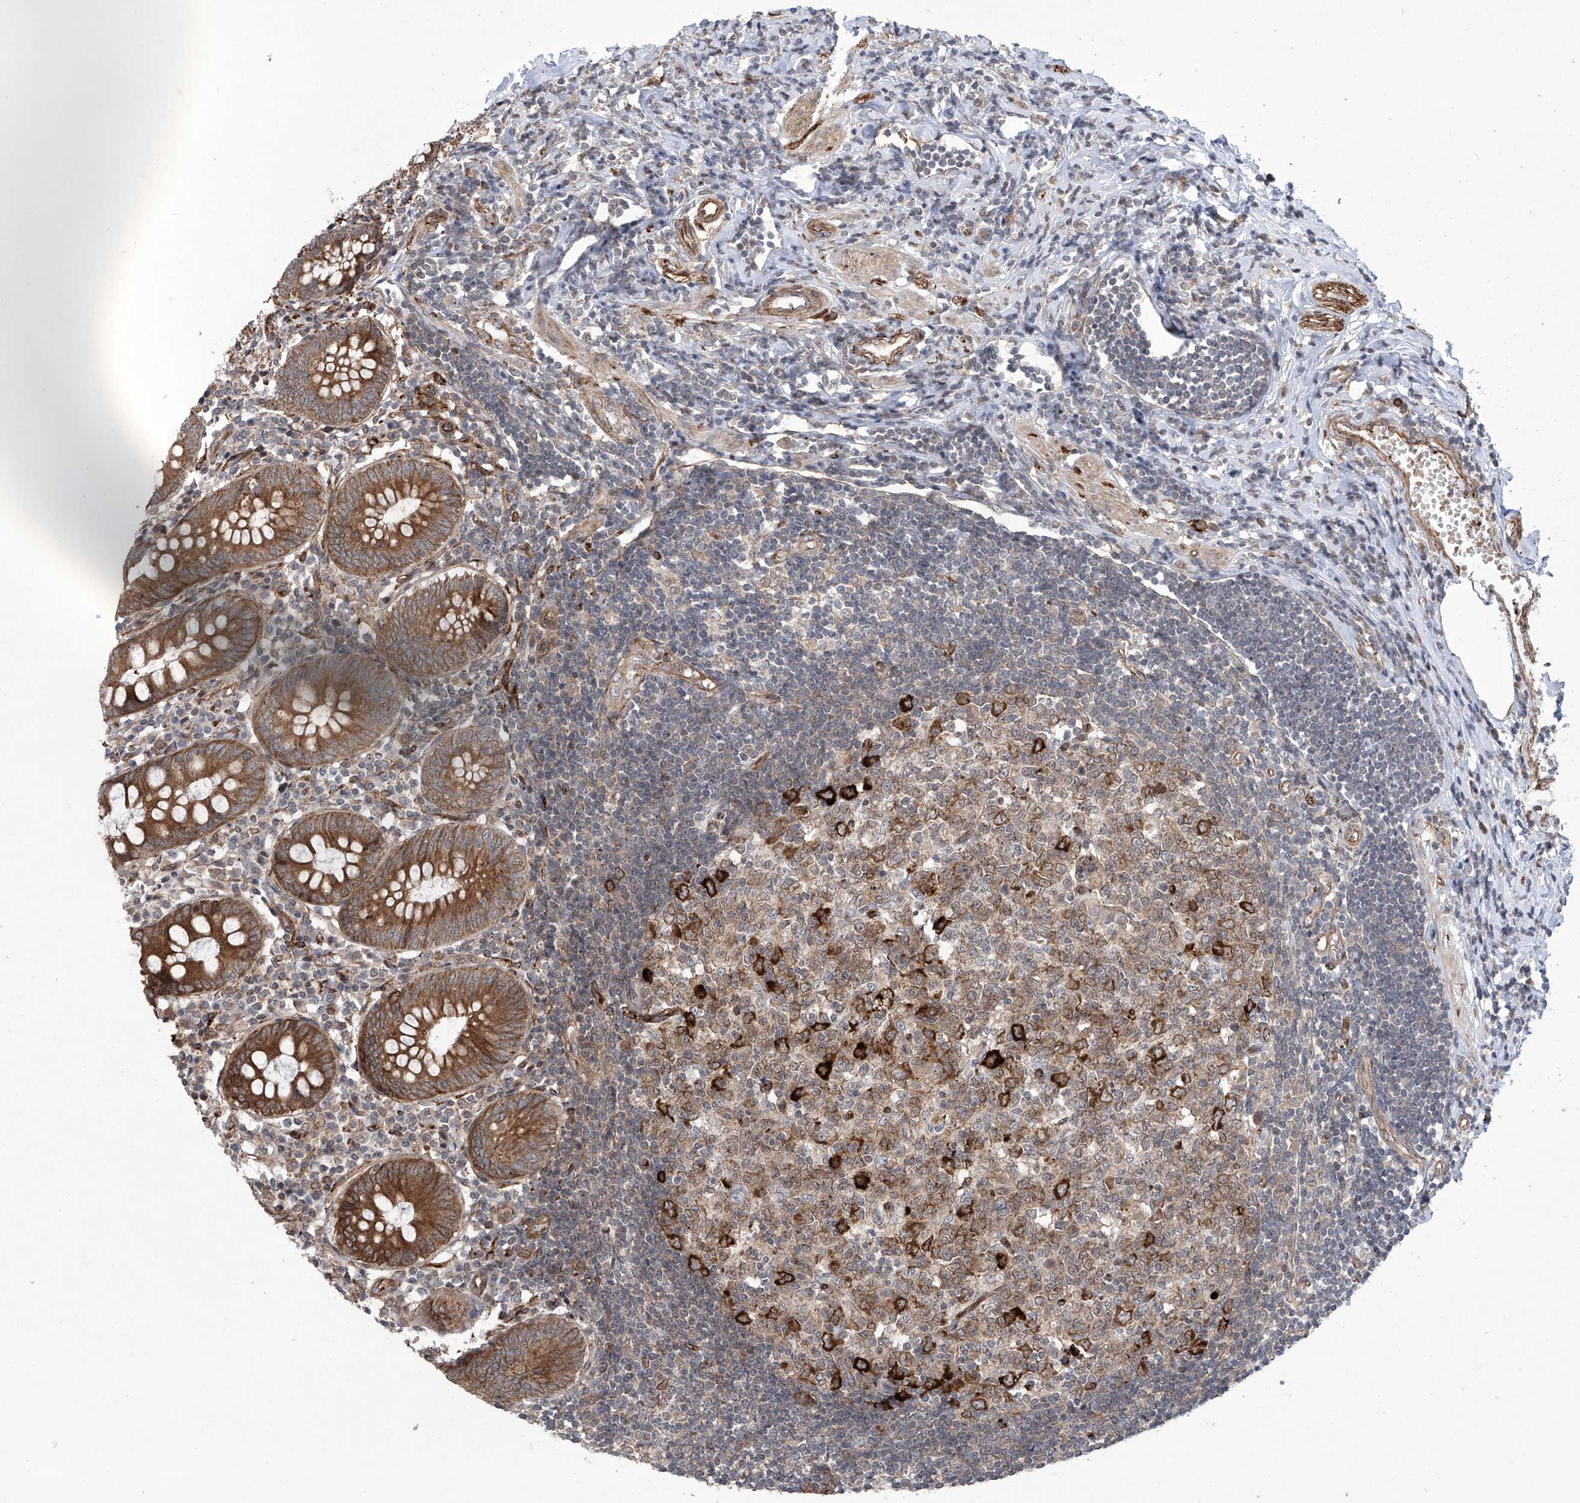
{"staining": {"intensity": "moderate", "quantity": ">75%", "location": "cytoplasmic/membranous"}, "tissue": "appendix", "cell_type": "Glandular cells", "image_type": "normal", "snomed": [{"axis": "morphology", "description": "Normal tissue, NOS"}, {"axis": "topography", "description": "Appendix"}], "caption": "This is a photomicrograph of IHC staining of normal appendix, which shows moderate positivity in the cytoplasmic/membranous of glandular cells.", "gene": "APAF1", "patient": {"sex": "female", "age": 54}}